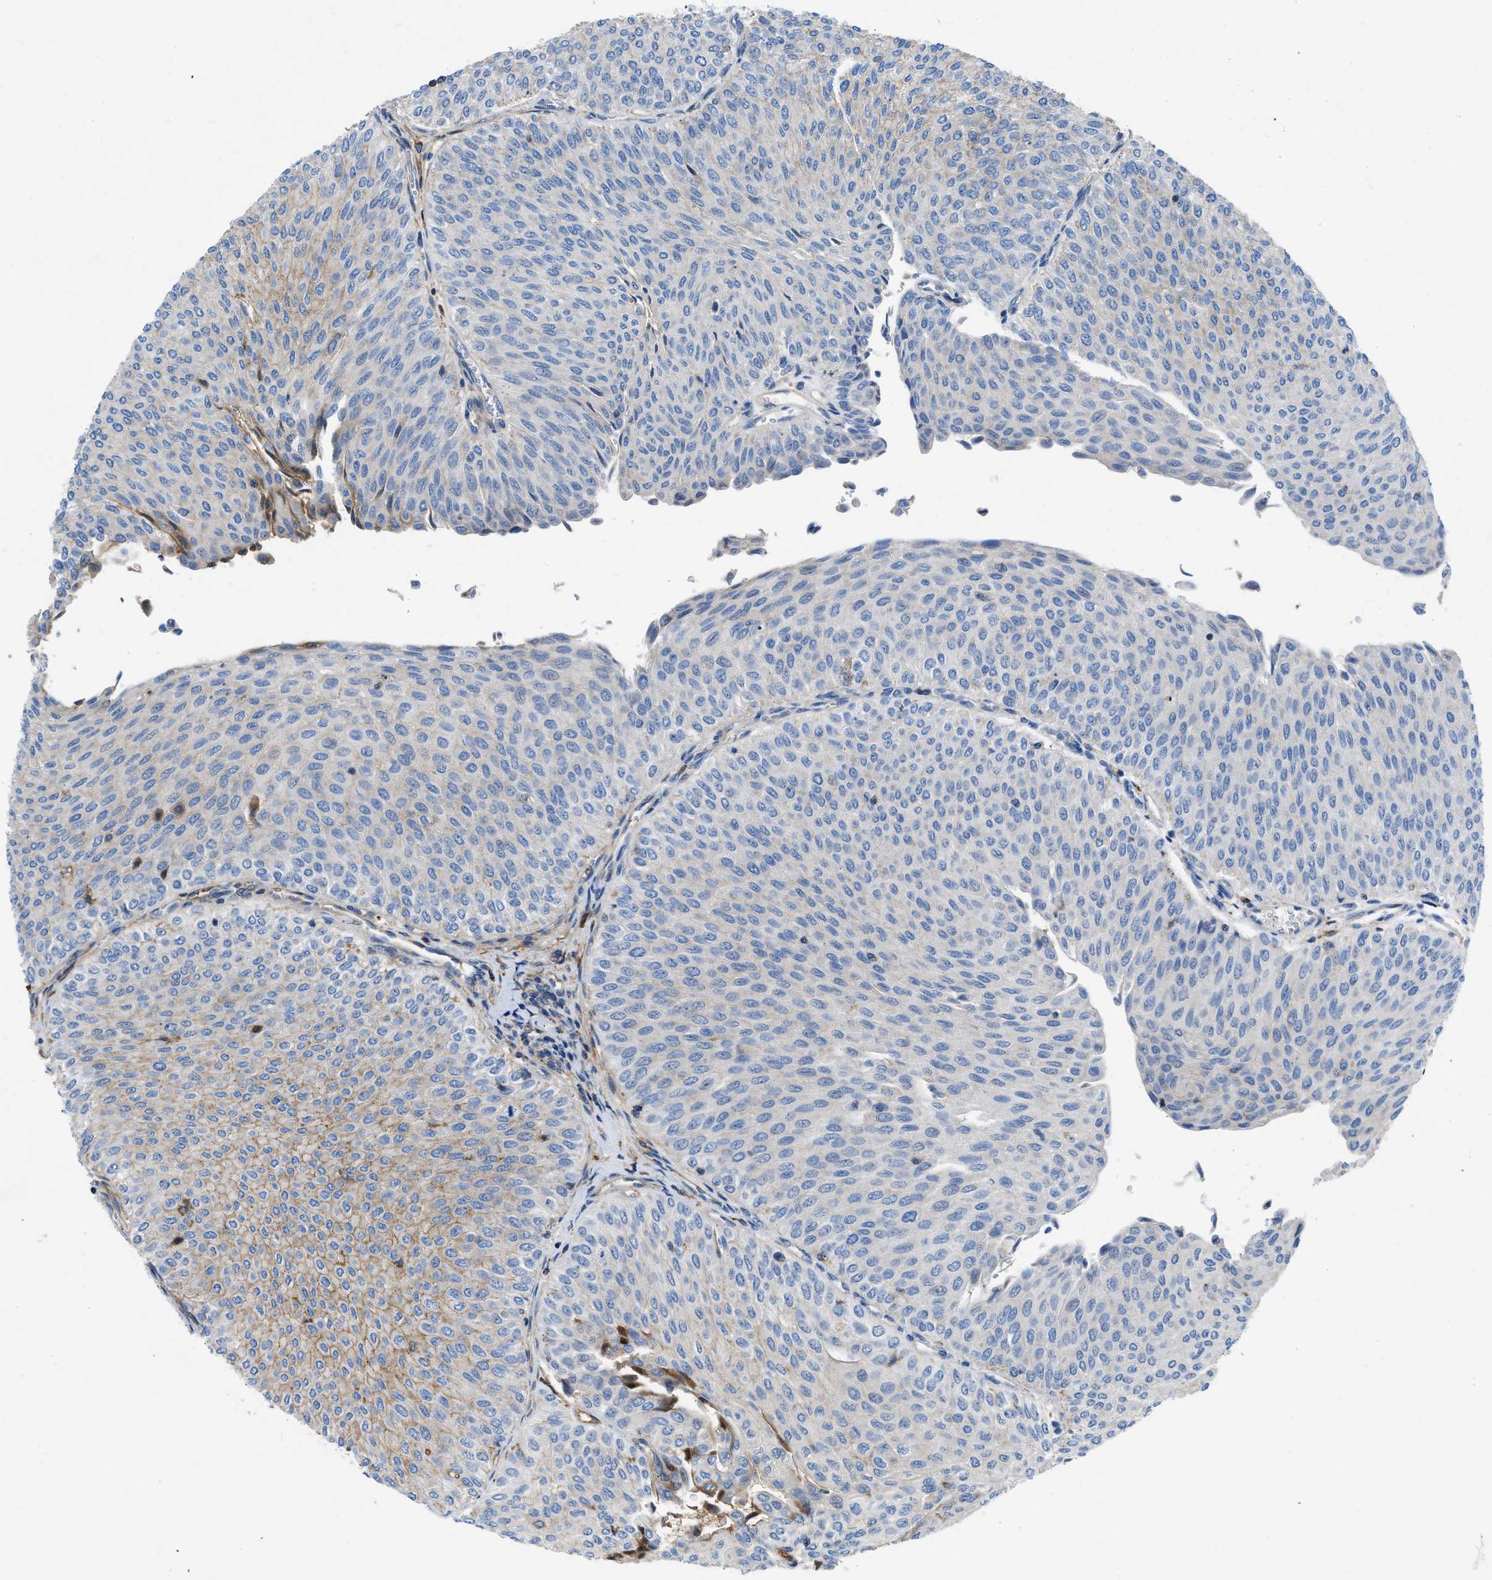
{"staining": {"intensity": "weak", "quantity": "<25%", "location": "cytoplasmic/membranous"}, "tissue": "urothelial cancer", "cell_type": "Tumor cells", "image_type": "cancer", "snomed": [{"axis": "morphology", "description": "Urothelial carcinoma, Low grade"}, {"axis": "topography", "description": "Urinary bladder"}], "caption": "Protein analysis of urothelial carcinoma (low-grade) shows no significant staining in tumor cells.", "gene": "ATP6V0D1", "patient": {"sex": "male", "age": 78}}